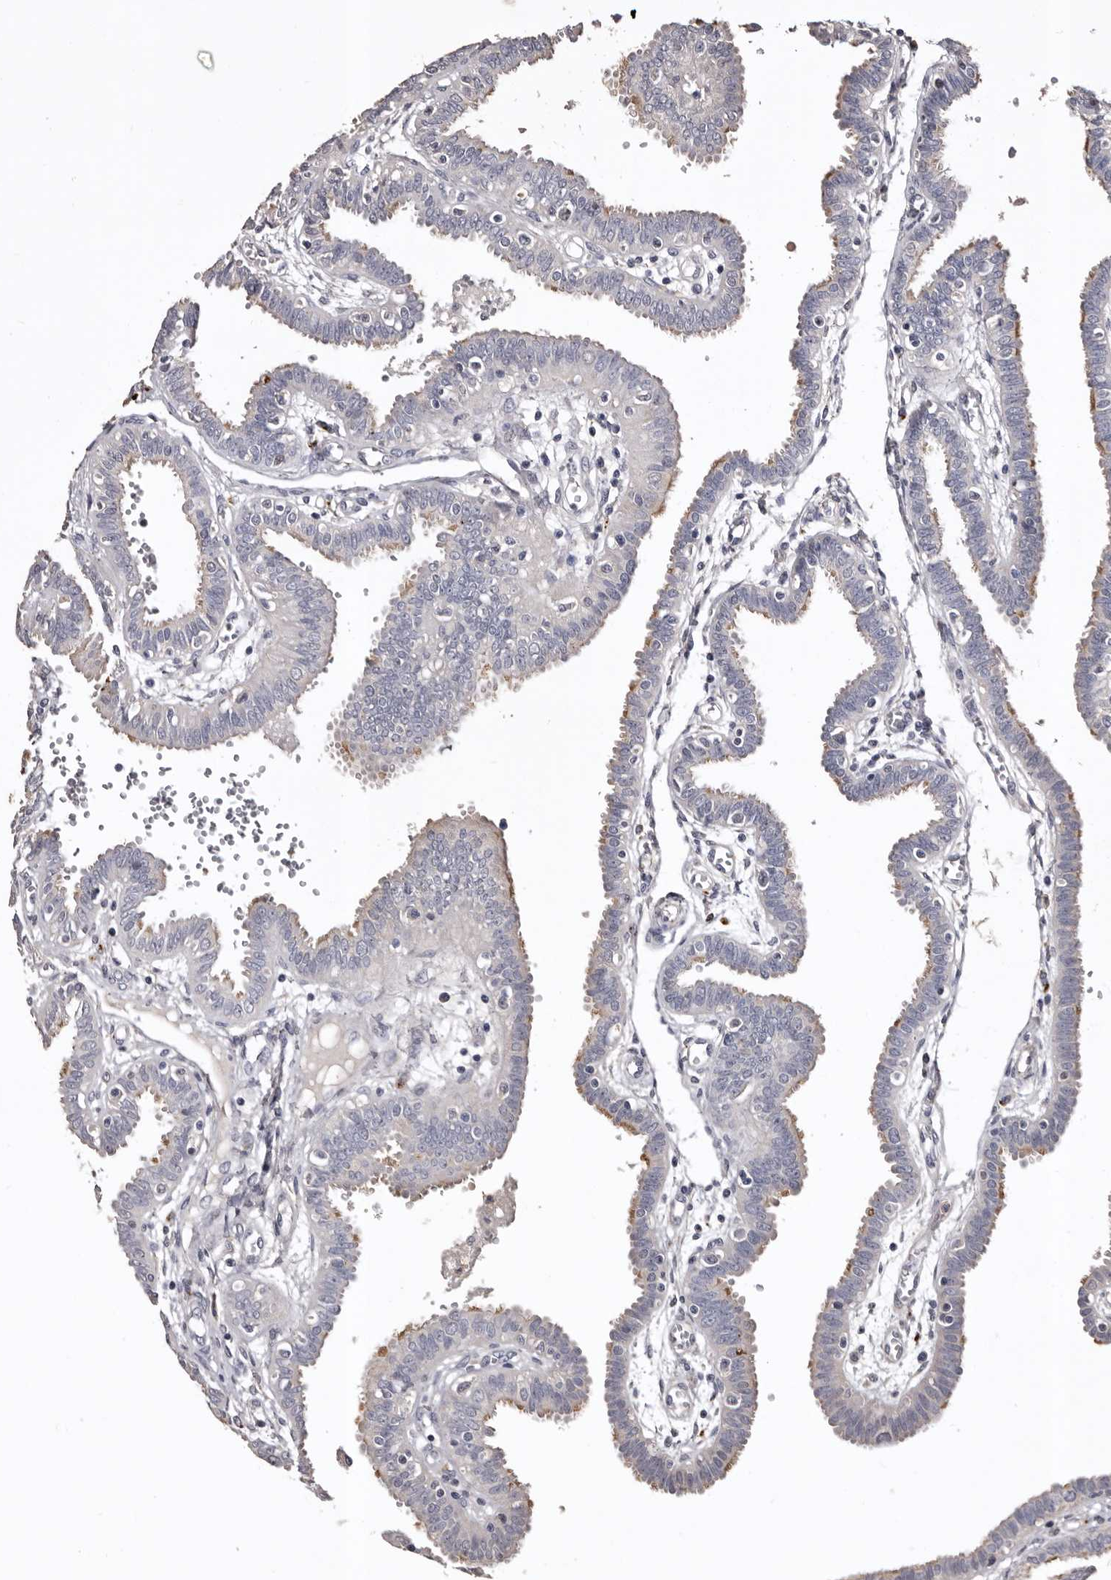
{"staining": {"intensity": "moderate", "quantity": "25%-75%", "location": "cytoplasmic/membranous"}, "tissue": "fallopian tube", "cell_type": "Glandular cells", "image_type": "normal", "snomed": [{"axis": "morphology", "description": "Normal tissue, NOS"}, {"axis": "topography", "description": "Fallopian tube"}], "caption": "Protein expression analysis of benign human fallopian tube reveals moderate cytoplasmic/membranous positivity in approximately 25%-75% of glandular cells.", "gene": "SLC10A4", "patient": {"sex": "female", "age": 32}}